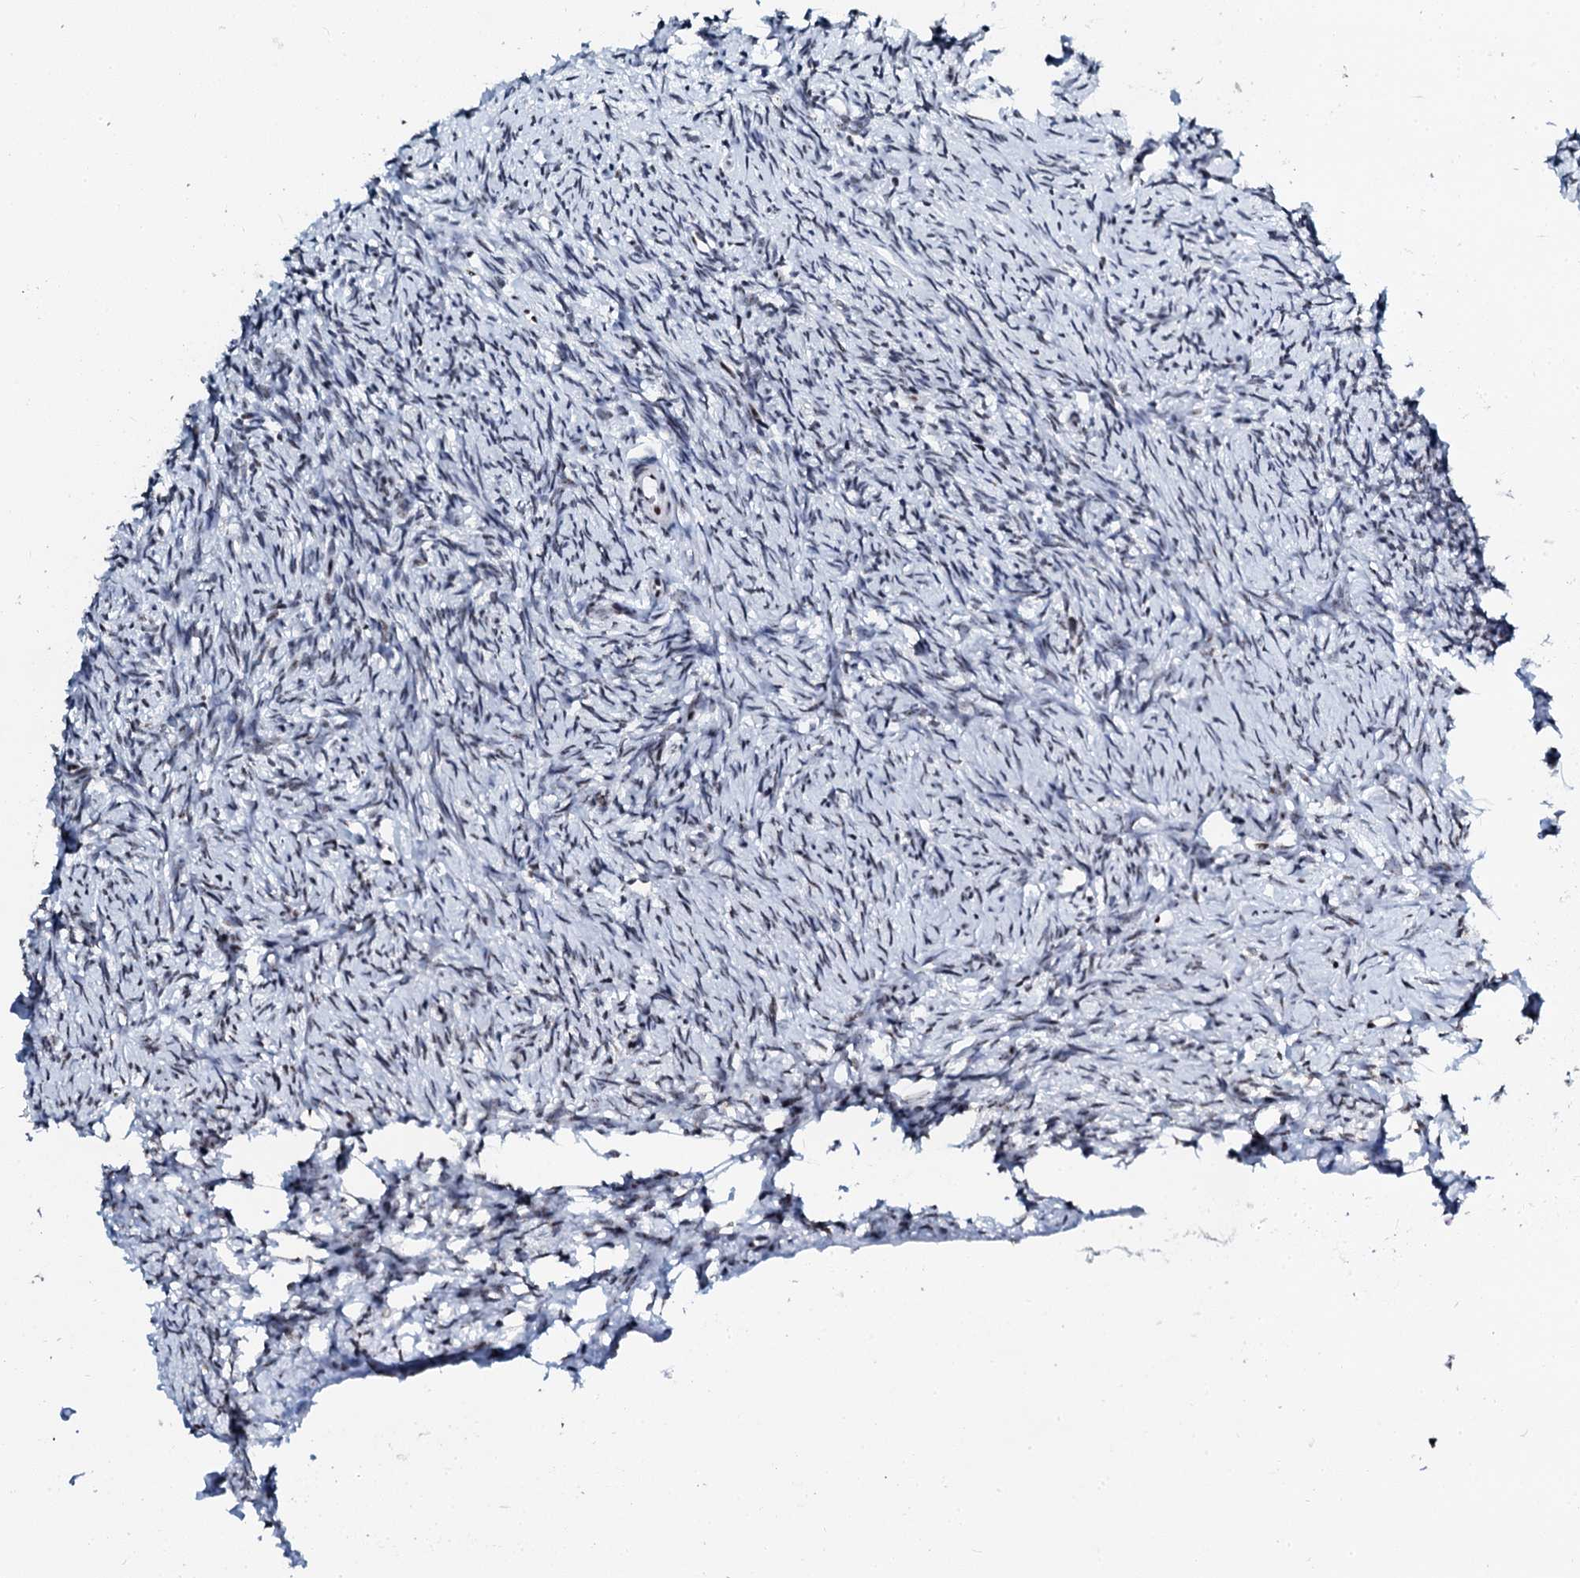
{"staining": {"intensity": "weak", "quantity": "<25%", "location": "cytoplasmic/membranous"}, "tissue": "ovary", "cell_type": "Ovarian stroma cells", "image_type": "normal", "snomed": [{"axis": "morphology", "description": "Normal tissue, NOS"}, {"axis": "topography", "description": "Ovary"}], "caption": "The photomicrograph exhibits no significant positivity in ovarian stroma cells of ovary.", "gene": "SLTM", "patient": {"sex": "female", "age": 51}}